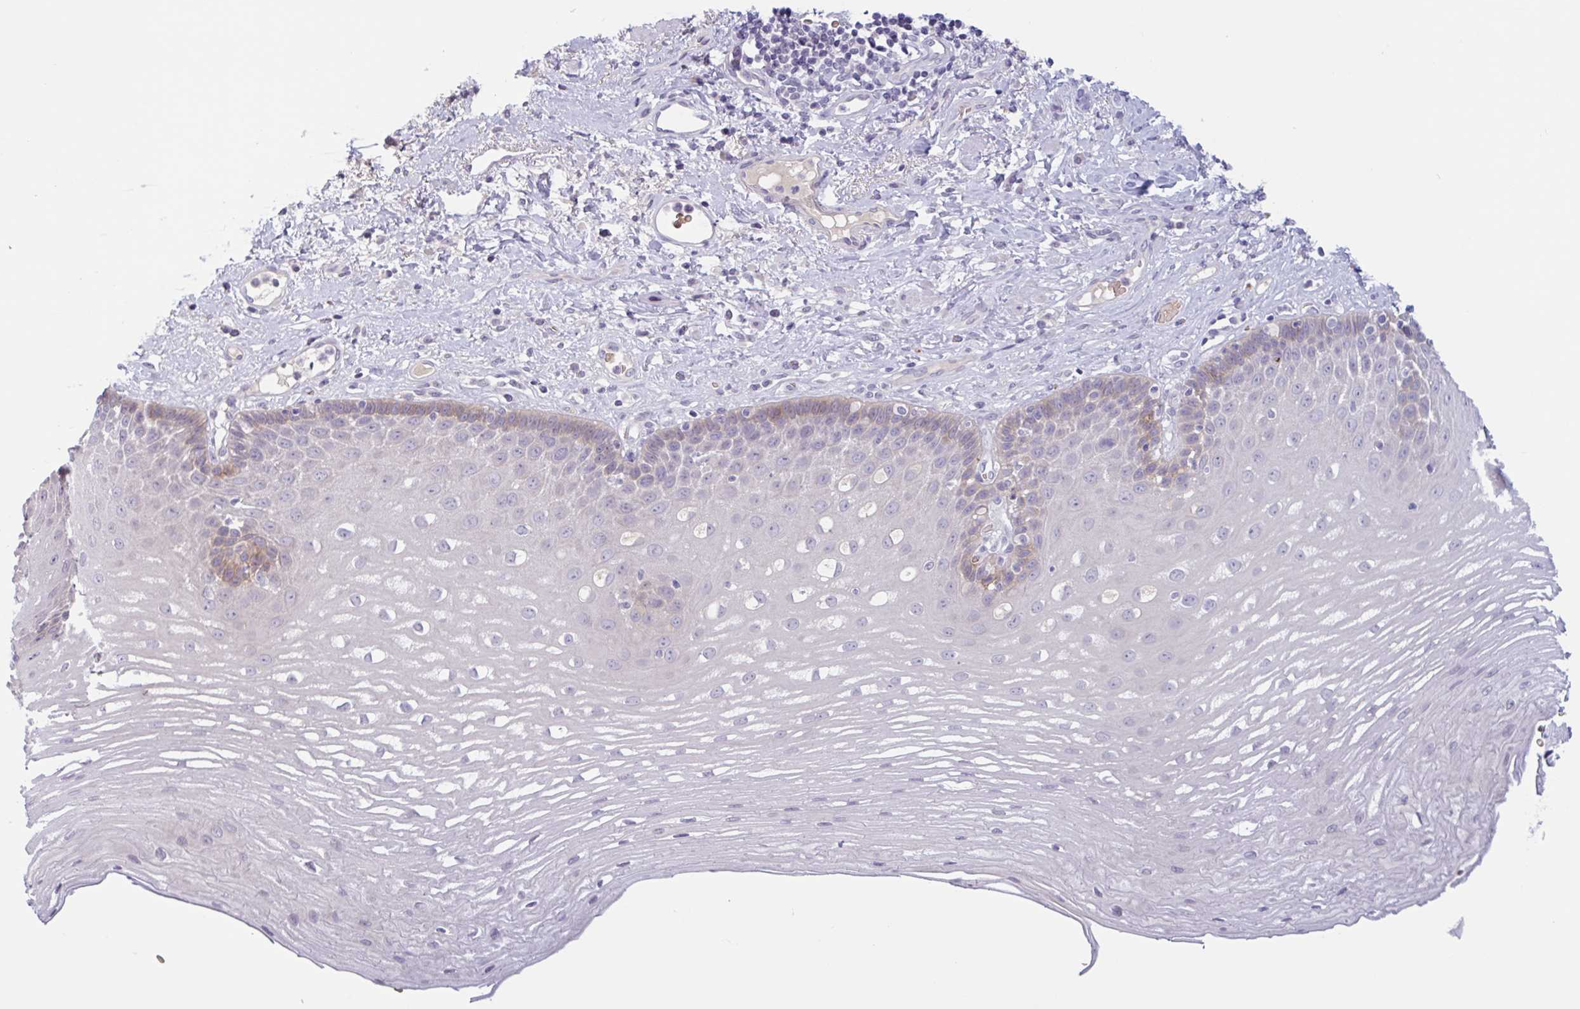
{"staining": {"intensity": "weak", "quantity": "<25%", "location": "cytoplasmic/membranous"}, "tissue": "esophagus", "cell_type": "Squamous epithelial cells", "image_type": "normal", "snomed": [{"axis": "morphology", "description": "Normal tissue, NOS"}, {"axis": "topography", "description": "Esophagus"}], "caption": "Immunohistochemistry (IHC) histopathology image of normal human esophagus stained for a protein (brown), which exhibits no positivity in squamous epithelial cells.", "gene": "RHAG", "patient": {"sex": "male", "age": 62}}